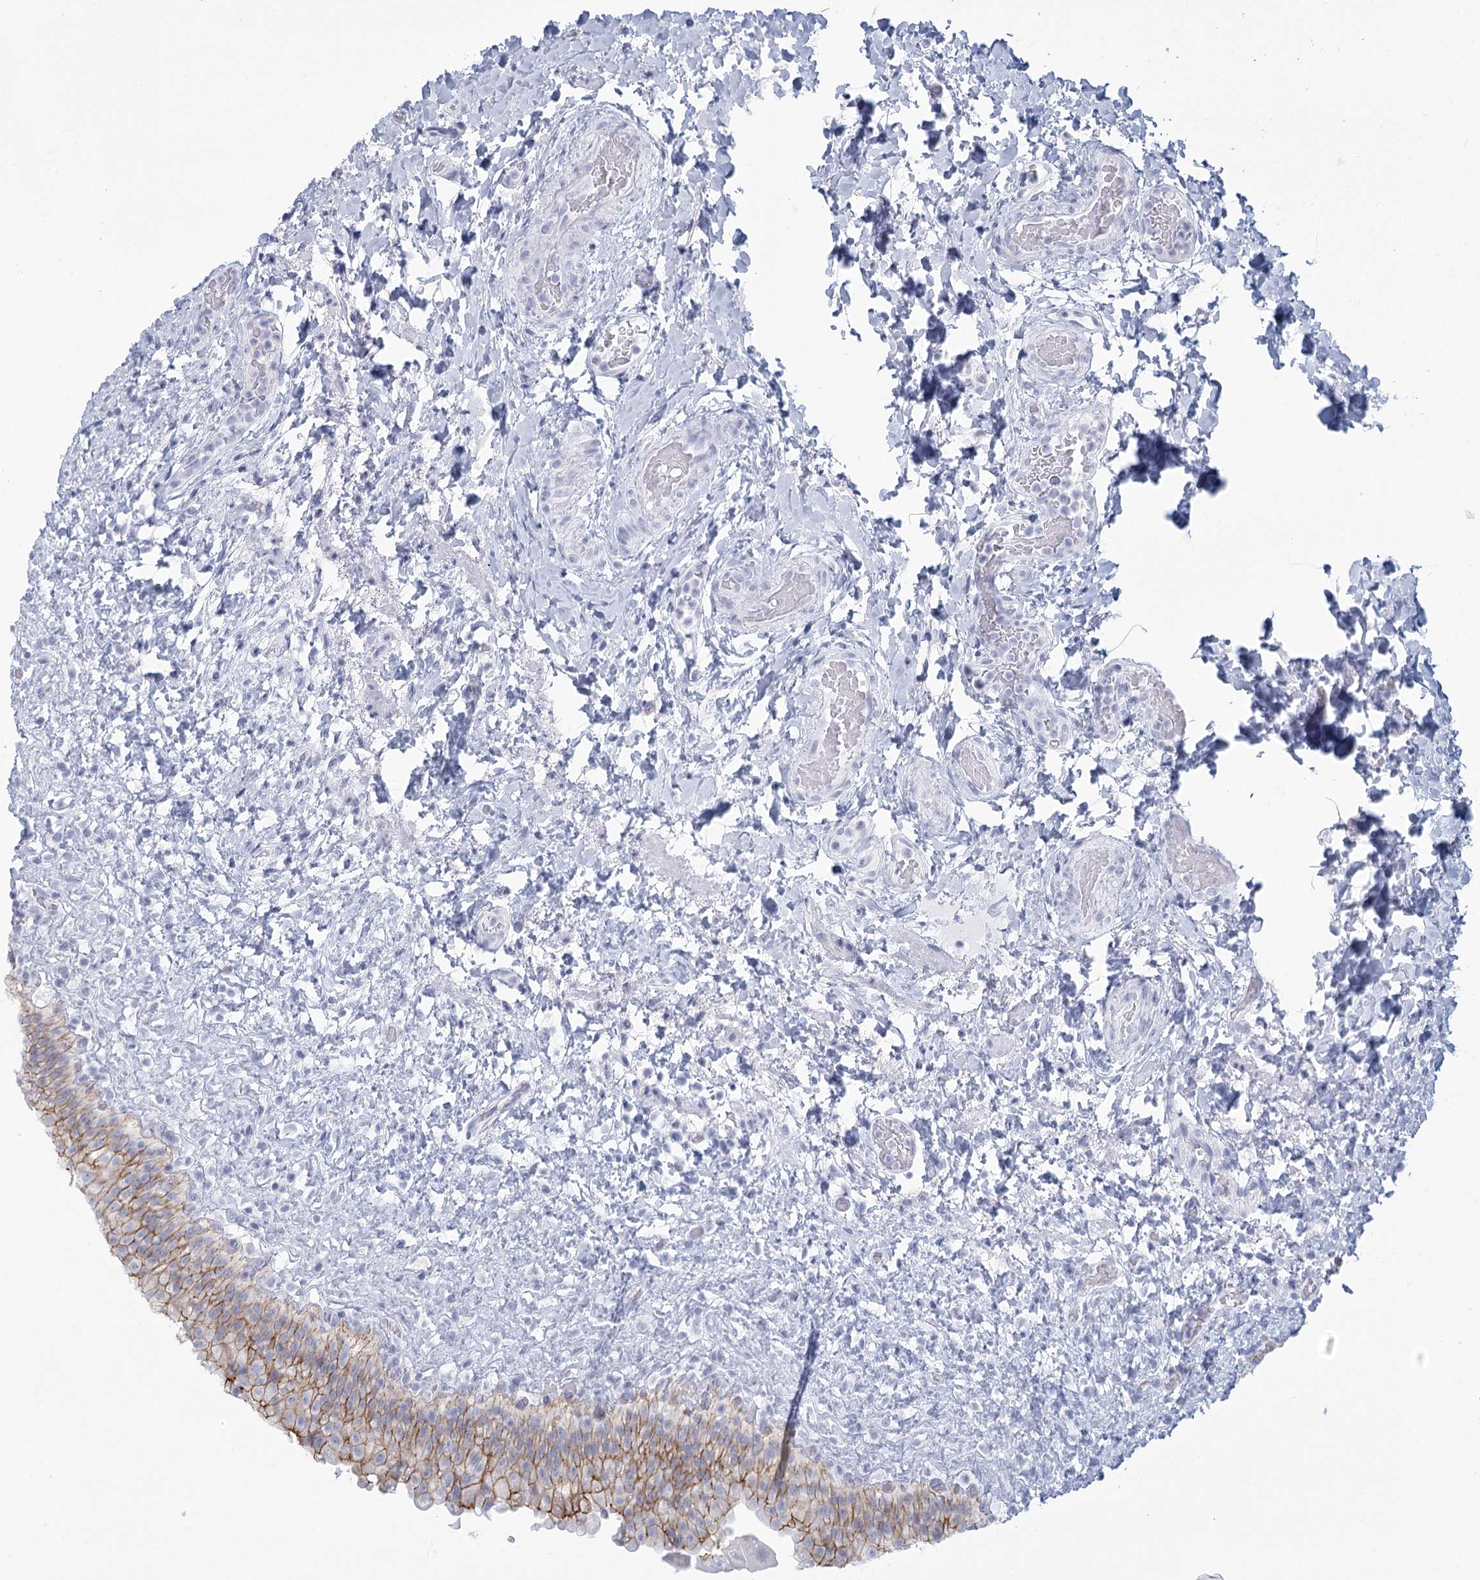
{"staining": {"intensity": "moderate", "quantity": "25%-75%", "location": "cytoplasmic/membranous"}, "tissue": "urinary bladder", "cell_type": "Urothelial cells", "image_type": "normal", "snomed": [{"axis": "morphology", "description": "Normal tissue, NOS"}, {"axis": "topography", "description": "Urinary bladder"}], "caption": "Protein analysis of benign urinary bladder exhibits moderate cytoplasmic/membranous staining in approximately 25%-75% of urothelial cells.", "gene": "WNT8B", "patient": {"sex": "female", "age": 27}}